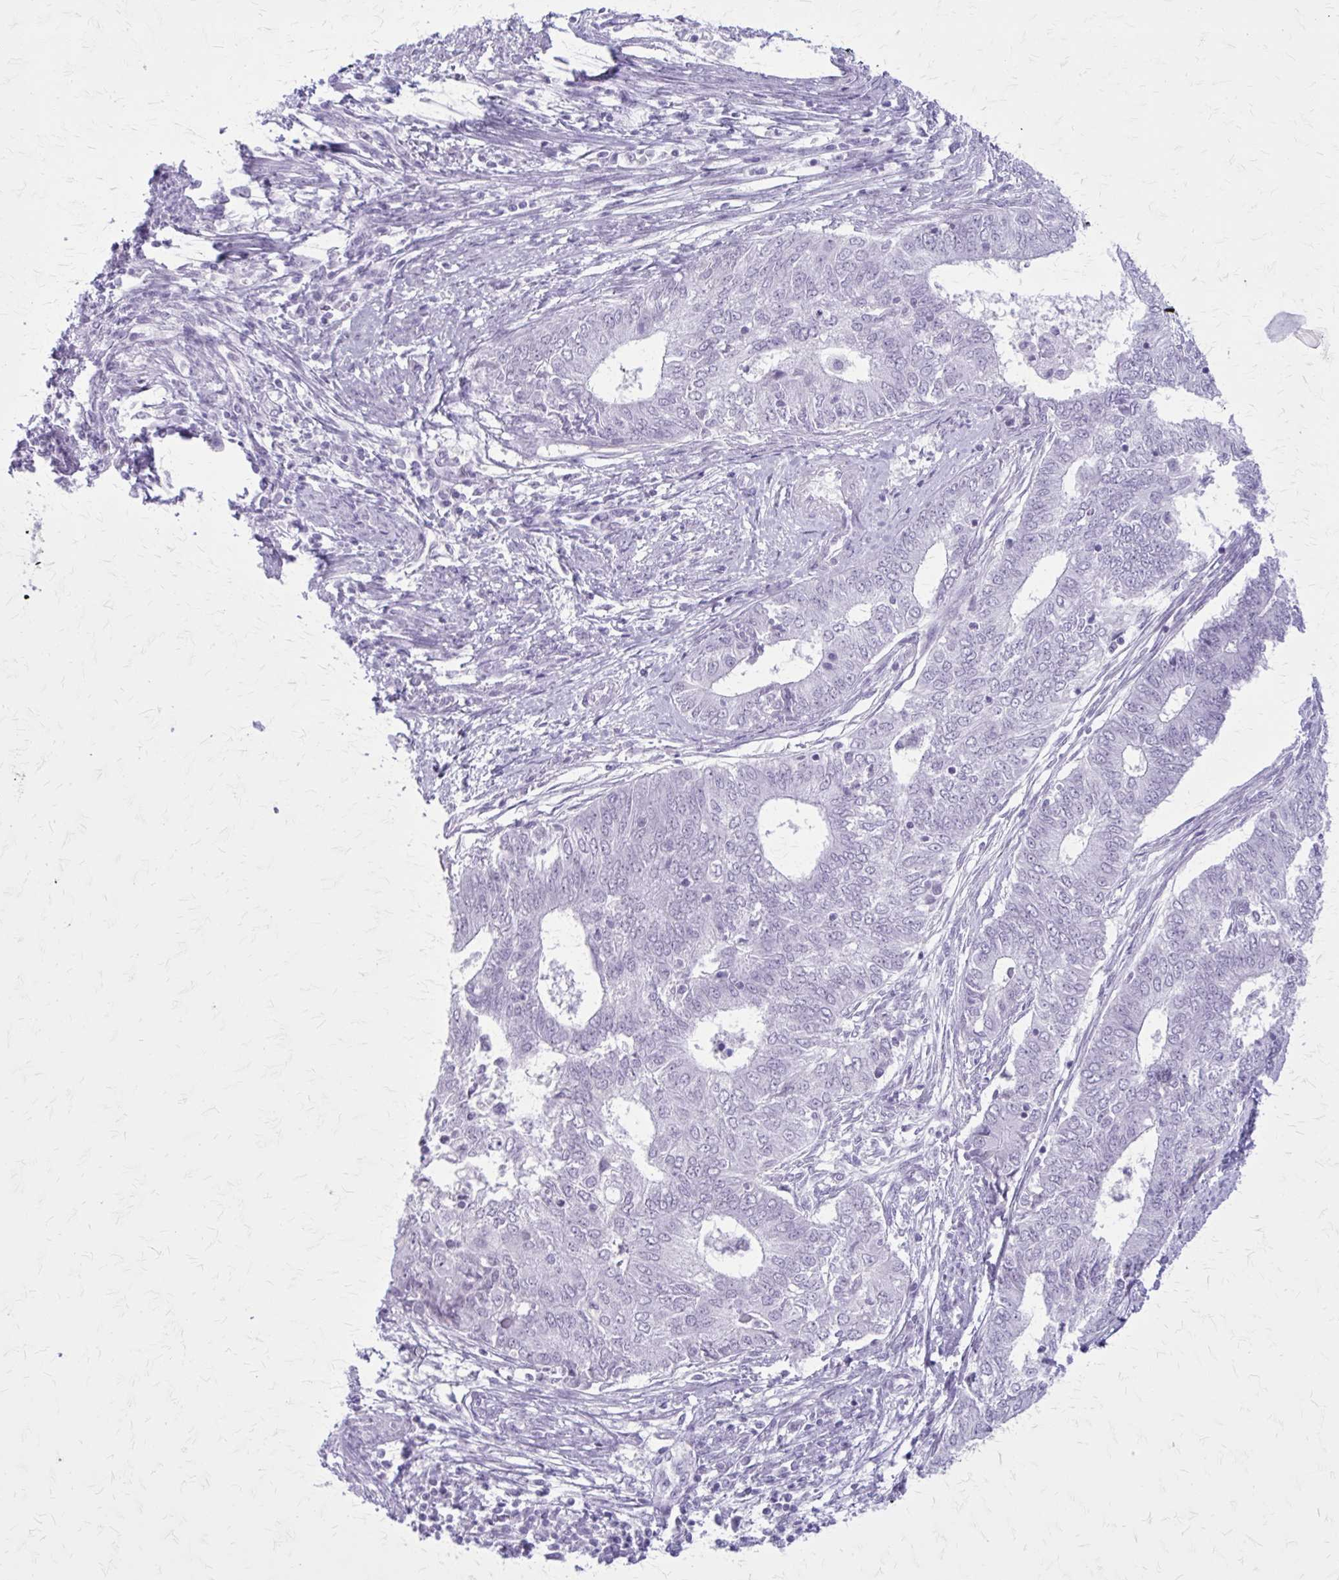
{"staining": {"intensity": "negative", "quantity": "none", "location": "none"}, "tissue": "endometrial cancer", "cell_type": "Tumor cells", "image_type": "cancer", "snomed": [{"axis": "morphology", "description": "Adenocarcinoma, NOS"}, {"axis": "topography", "description": "Endometrium"}], "caption": "Tumor cells show no significant protein staining in endometrial cancer (adenocarcinoma). (DAB immunohistochemistry (IHC) visualized using brightfield microscopy, high magnification).", "gene": "GAD1", "patient": {"sex": "female", "age": 62}}